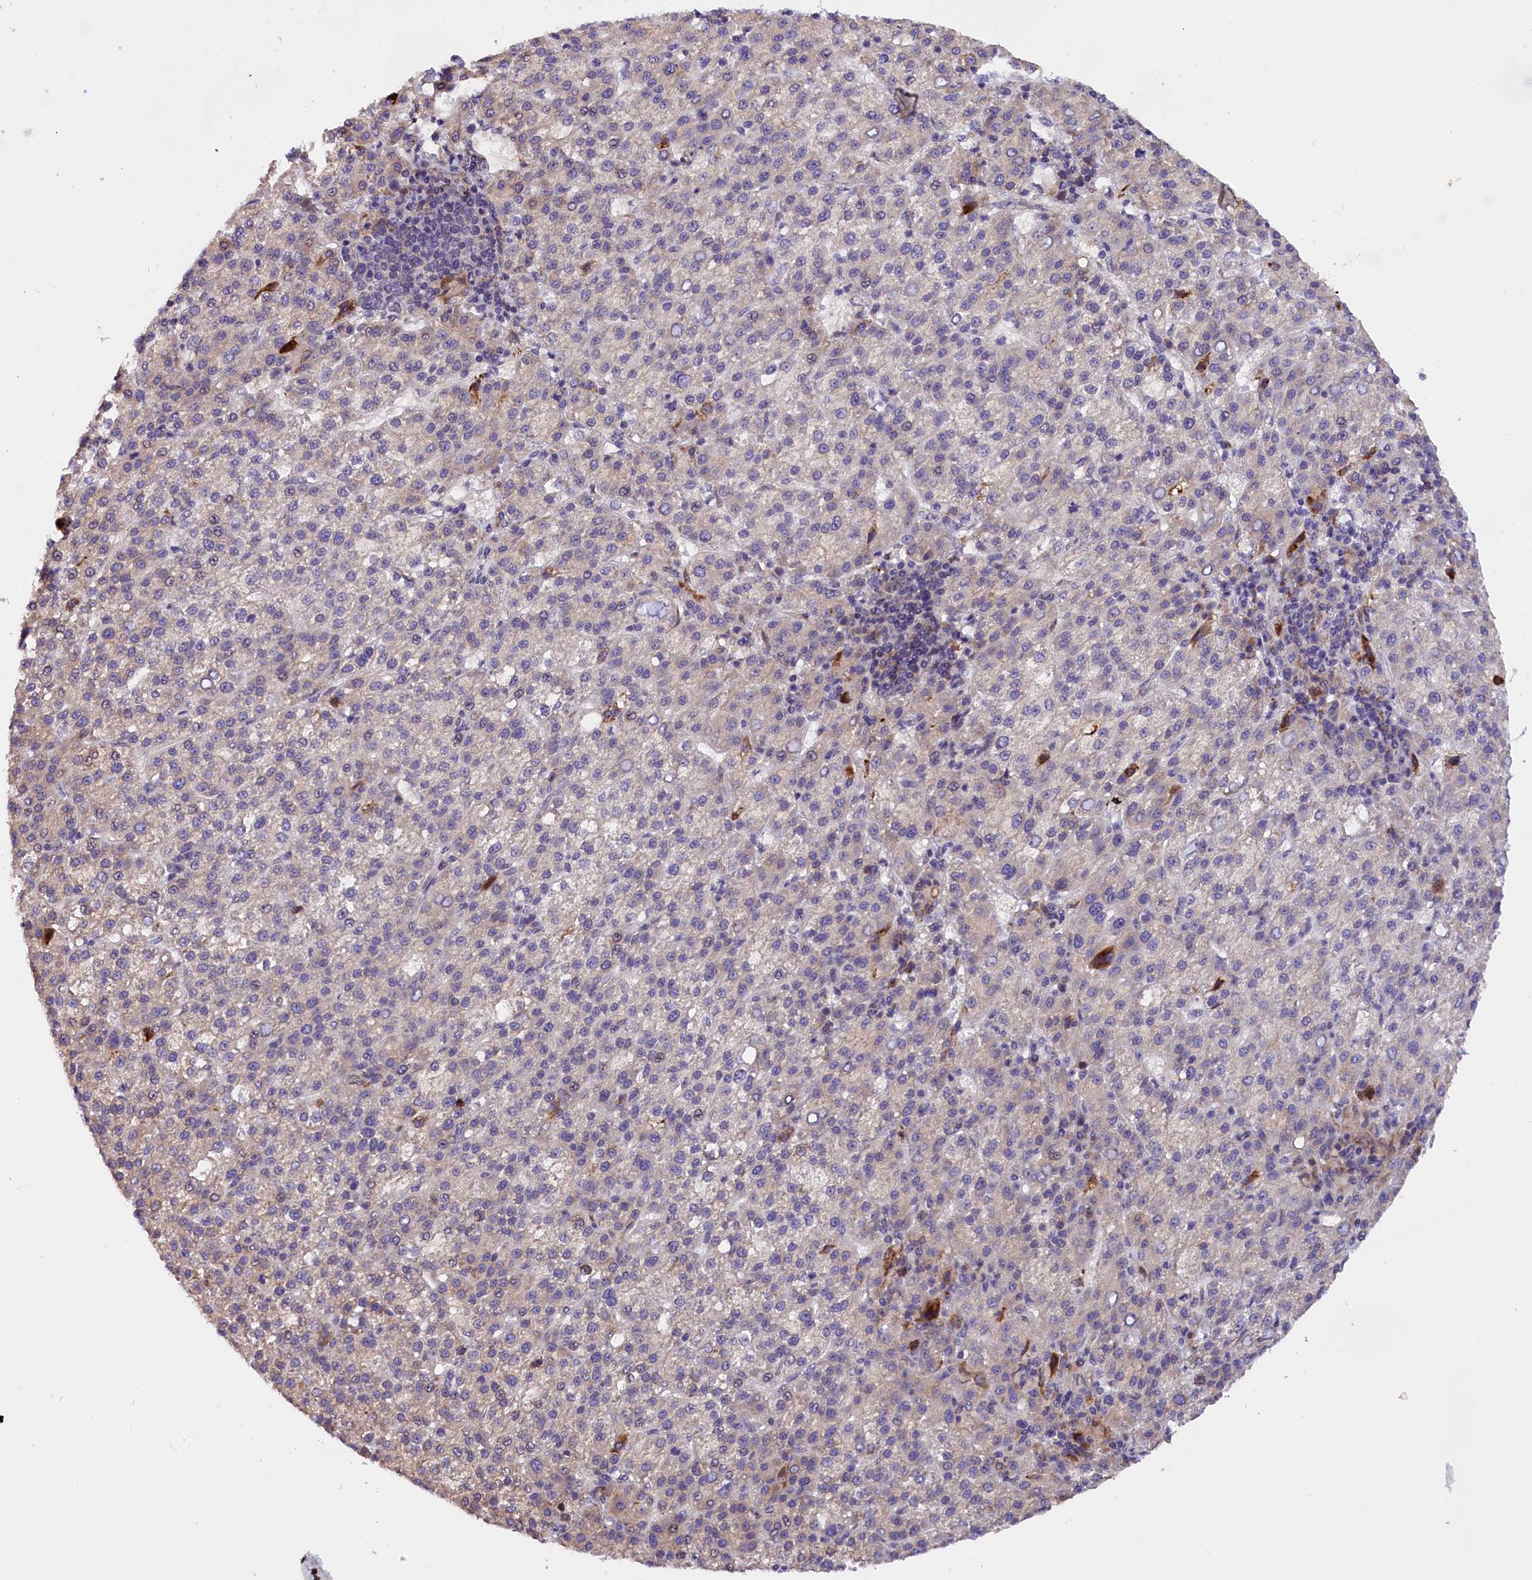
{"staining": {"intensity": "weak", "quantity": "<25%", "location": "cytoplasmic/membranous"}, "tissue": "liver cancer", "cell_type": "Tumor cells", "image_type": "cancer", "snomed": [{"axis": "morphology", "description": "Carcinoma, Hepatocellular, NOS"}, {"axis": "topography", "description": "Liver"}], "caption": "An immunohistochemistry (IHC) micrograph of liver cancer is shown. There is no staining in tumor cells of liver cancer.", "gene": "FBXO45", "patient": {"sex": "female", "age": 58}}